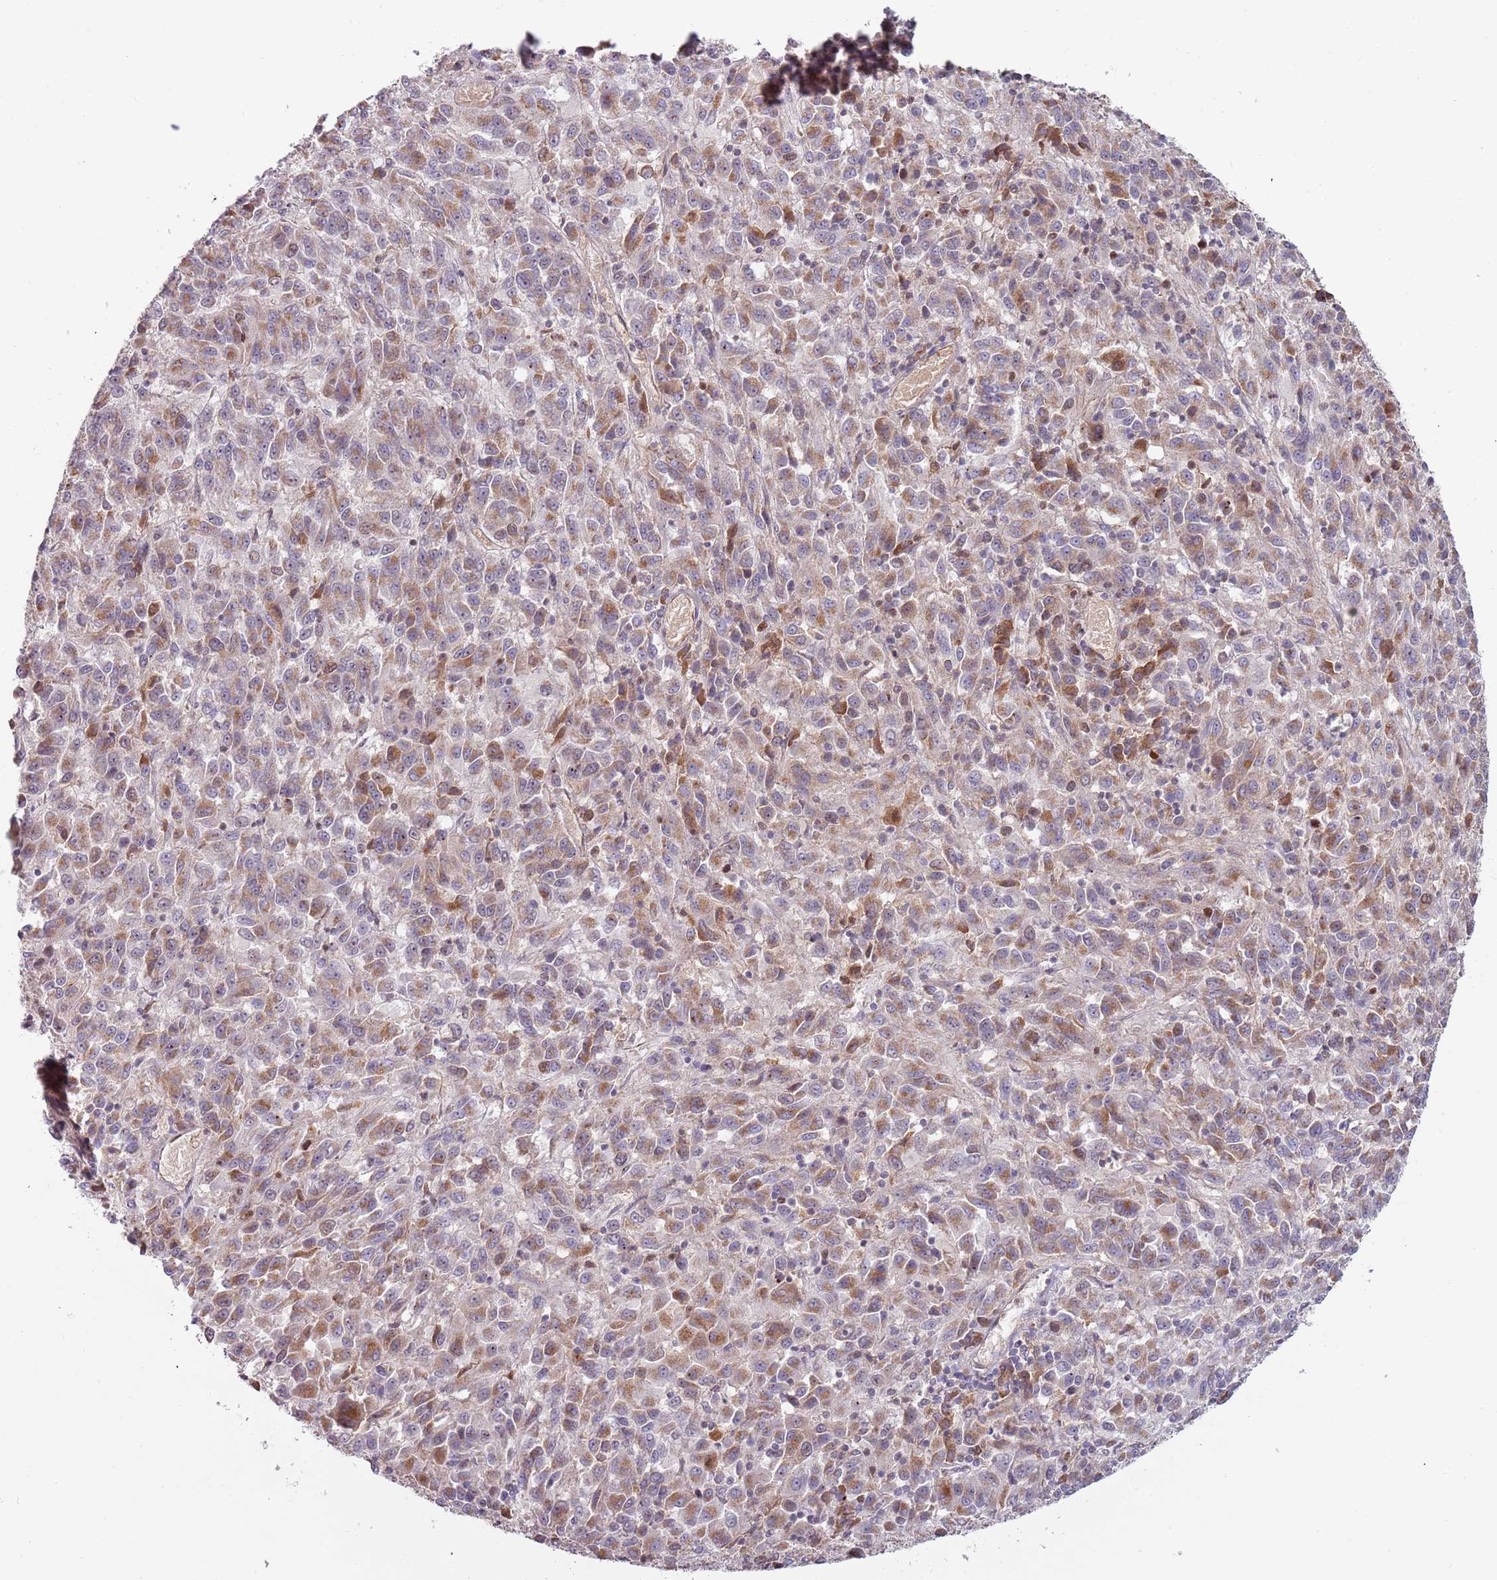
{"staining": {"intensity": "moderate", "quantity": "25%-75%", "location": "cytoplasmic/membranous"}, "tissue": "melanoma", "cell_type": "Tumor cells", "image_type": "cancer", "snomed": [{"axis": "morphology", "description": "Malignant melanoma, Metastatic site"}, {"axis": "topography", "description": "Lung"}], "caption": "Immunohistochemistry (IHC) photomicrograph of neoplastic tissue: human malignant melanoma (metastatic site) stained using immunohistochemistry demonstrates medium levels of moderate protein expression localized specifically in the cytoplasmic/membranous of tumor cells, appearing as a cytoplasmic/membranous brown color.", "gene": "SYS1", "patient": {"sex": "male", "age": 64}}